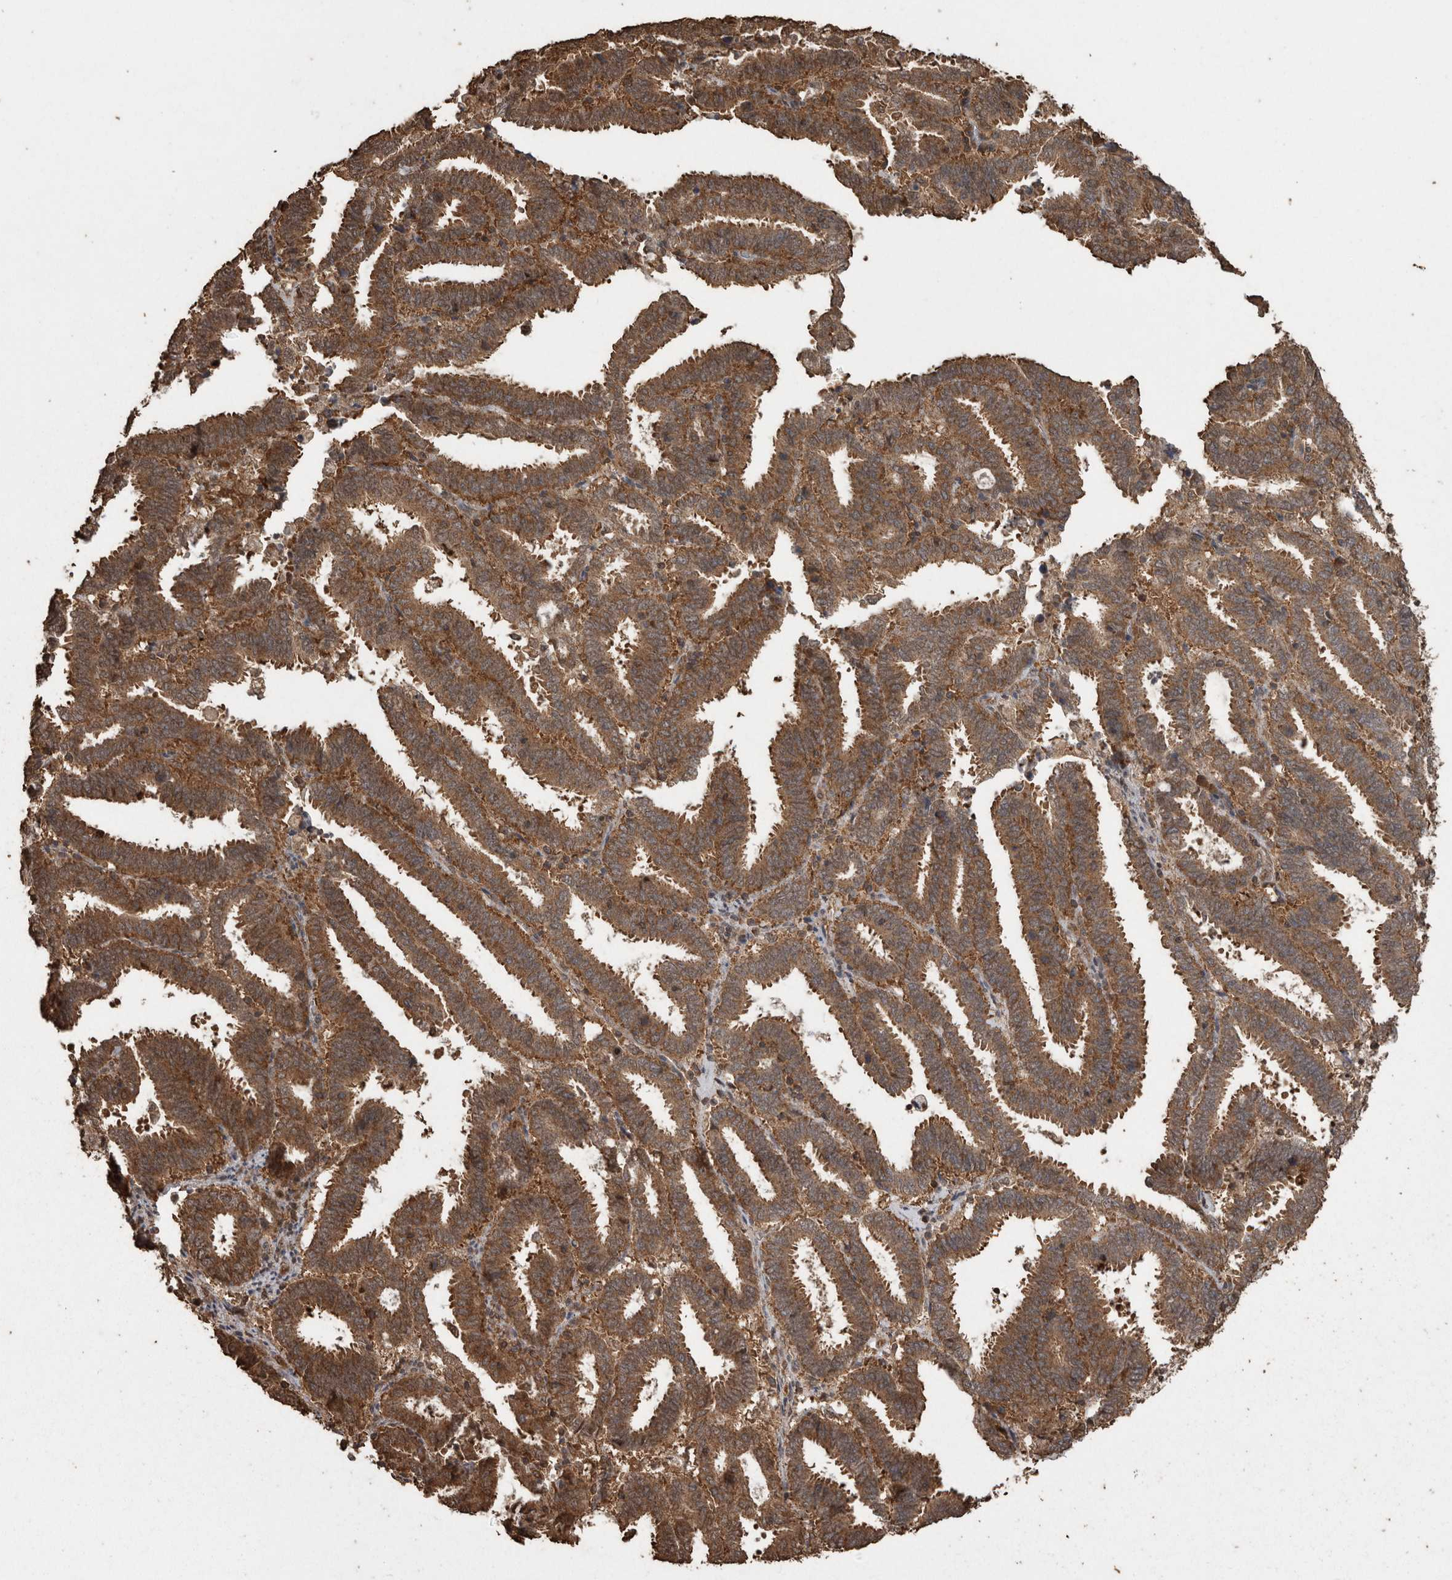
{"staining": {"intensity": "strong", "quantity": ">75%", "location": "cytoplasmic/membranous"}, "tissue": "endometrial cancer", "cell_type": "Tumor cells", "image_type": "cancer", "snomed": [{"axis": "morphology", "description": "Adenocarcinoma, NOS"}, {"axis": "topography", "description": "Uterus"}], "caption": "A high amount of strong cytoplasmic/membranous positivity is appreciated in about >75% of tumor cells in endometrial adenocarcinoma tissue.", "gene": "PINK1", "patient": {"sex": "female", "age": 83}}